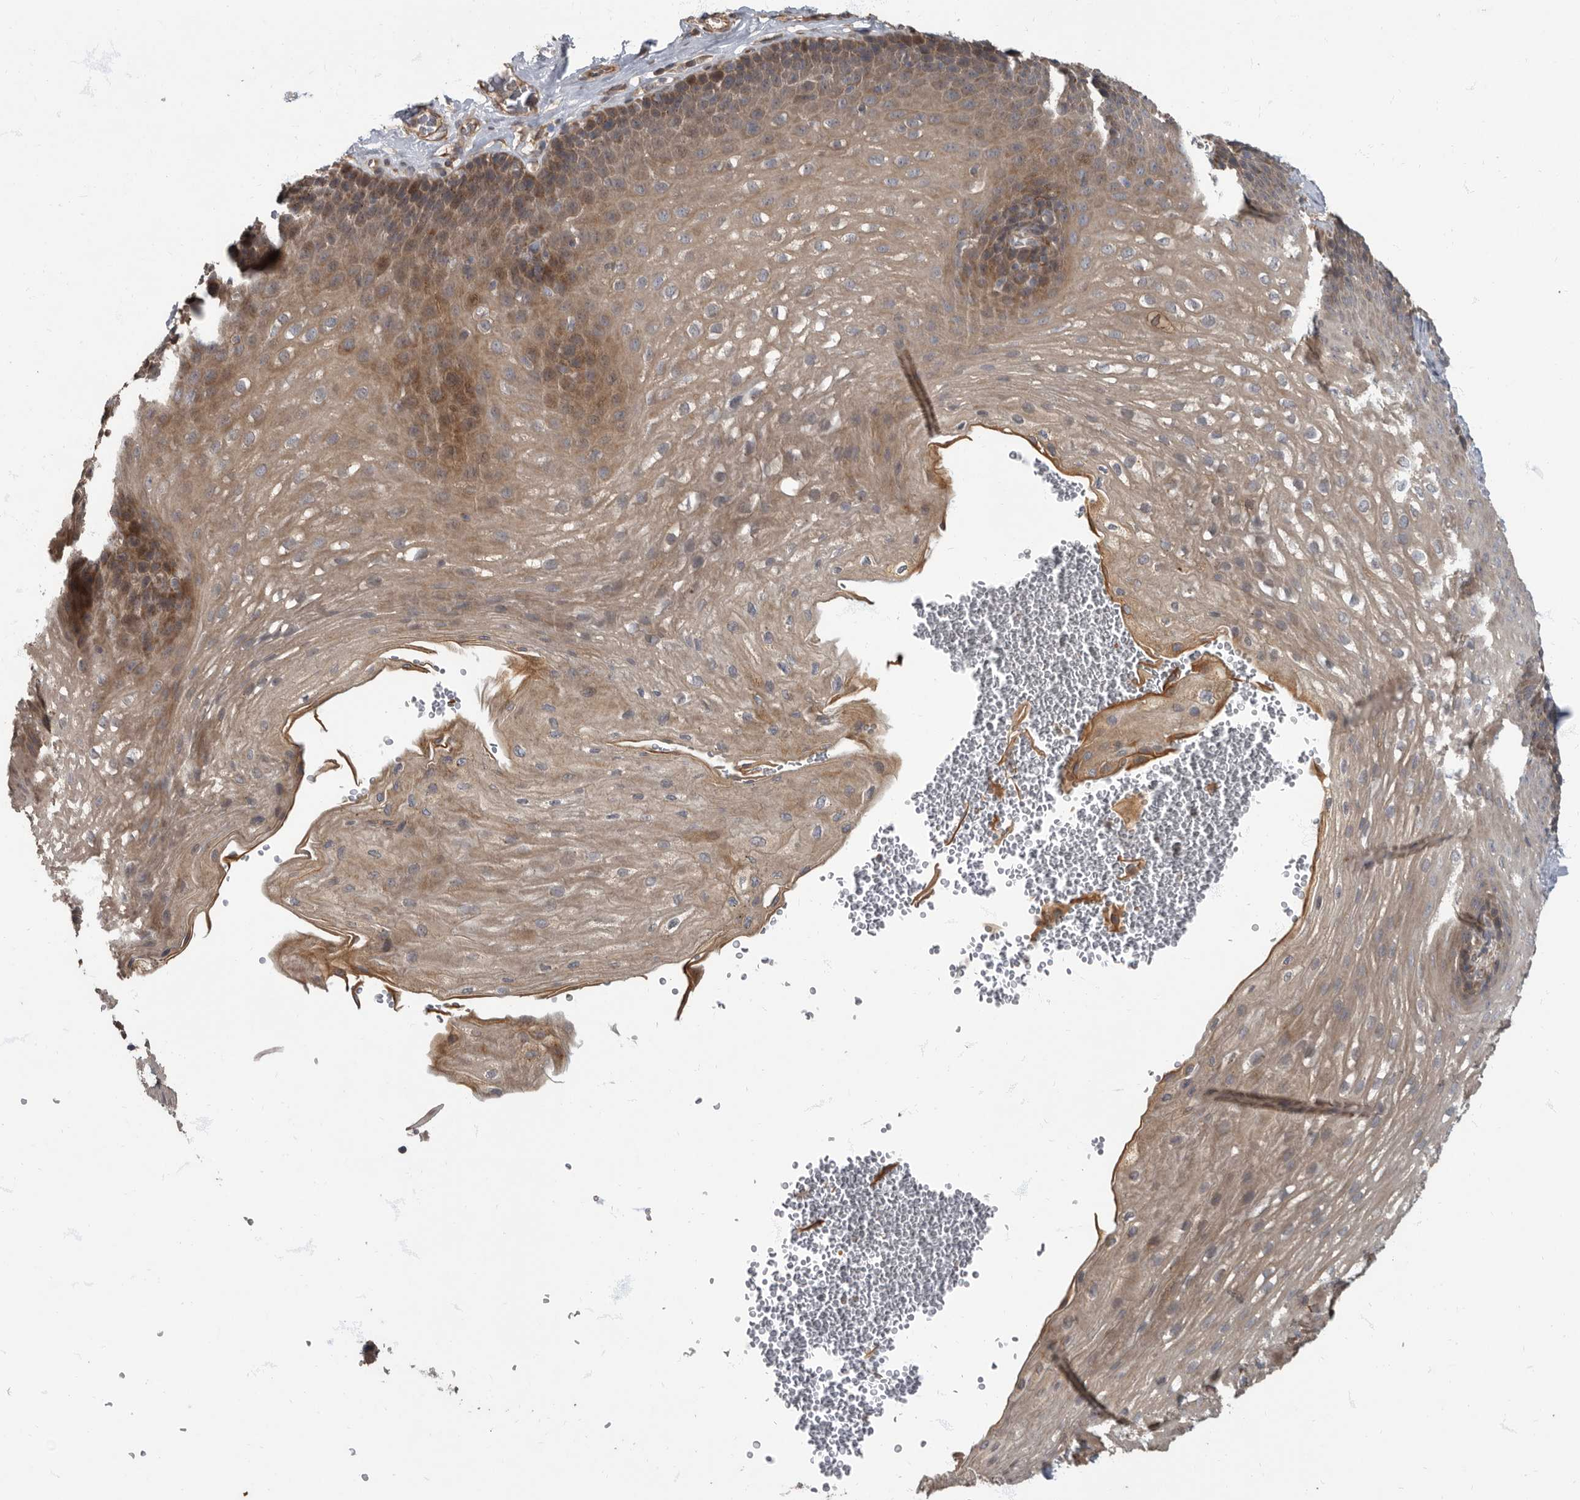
{"staining": {"intensity": "moderate", "quantity": ">75%", "location": "cytoplasmic/membranous"}, "tissue": "esophagus", "cell_type": "Squamous epithelial cells", "image_type": "normal", "snomed": [{"axis": "morphology", "description": "Normal tissue, NOS"}, {"axis": "topography", "description": "Esophagus"}], "caption": "A photomicrograph showing moderate cytoplasmic/membranous positivity in about >75% of squamous epithelial cells in benign esophagus, as visualized by brown immunohistochemical staining.", "gene": "IQCK", "patient": {"sex": "female", "age": 66}}